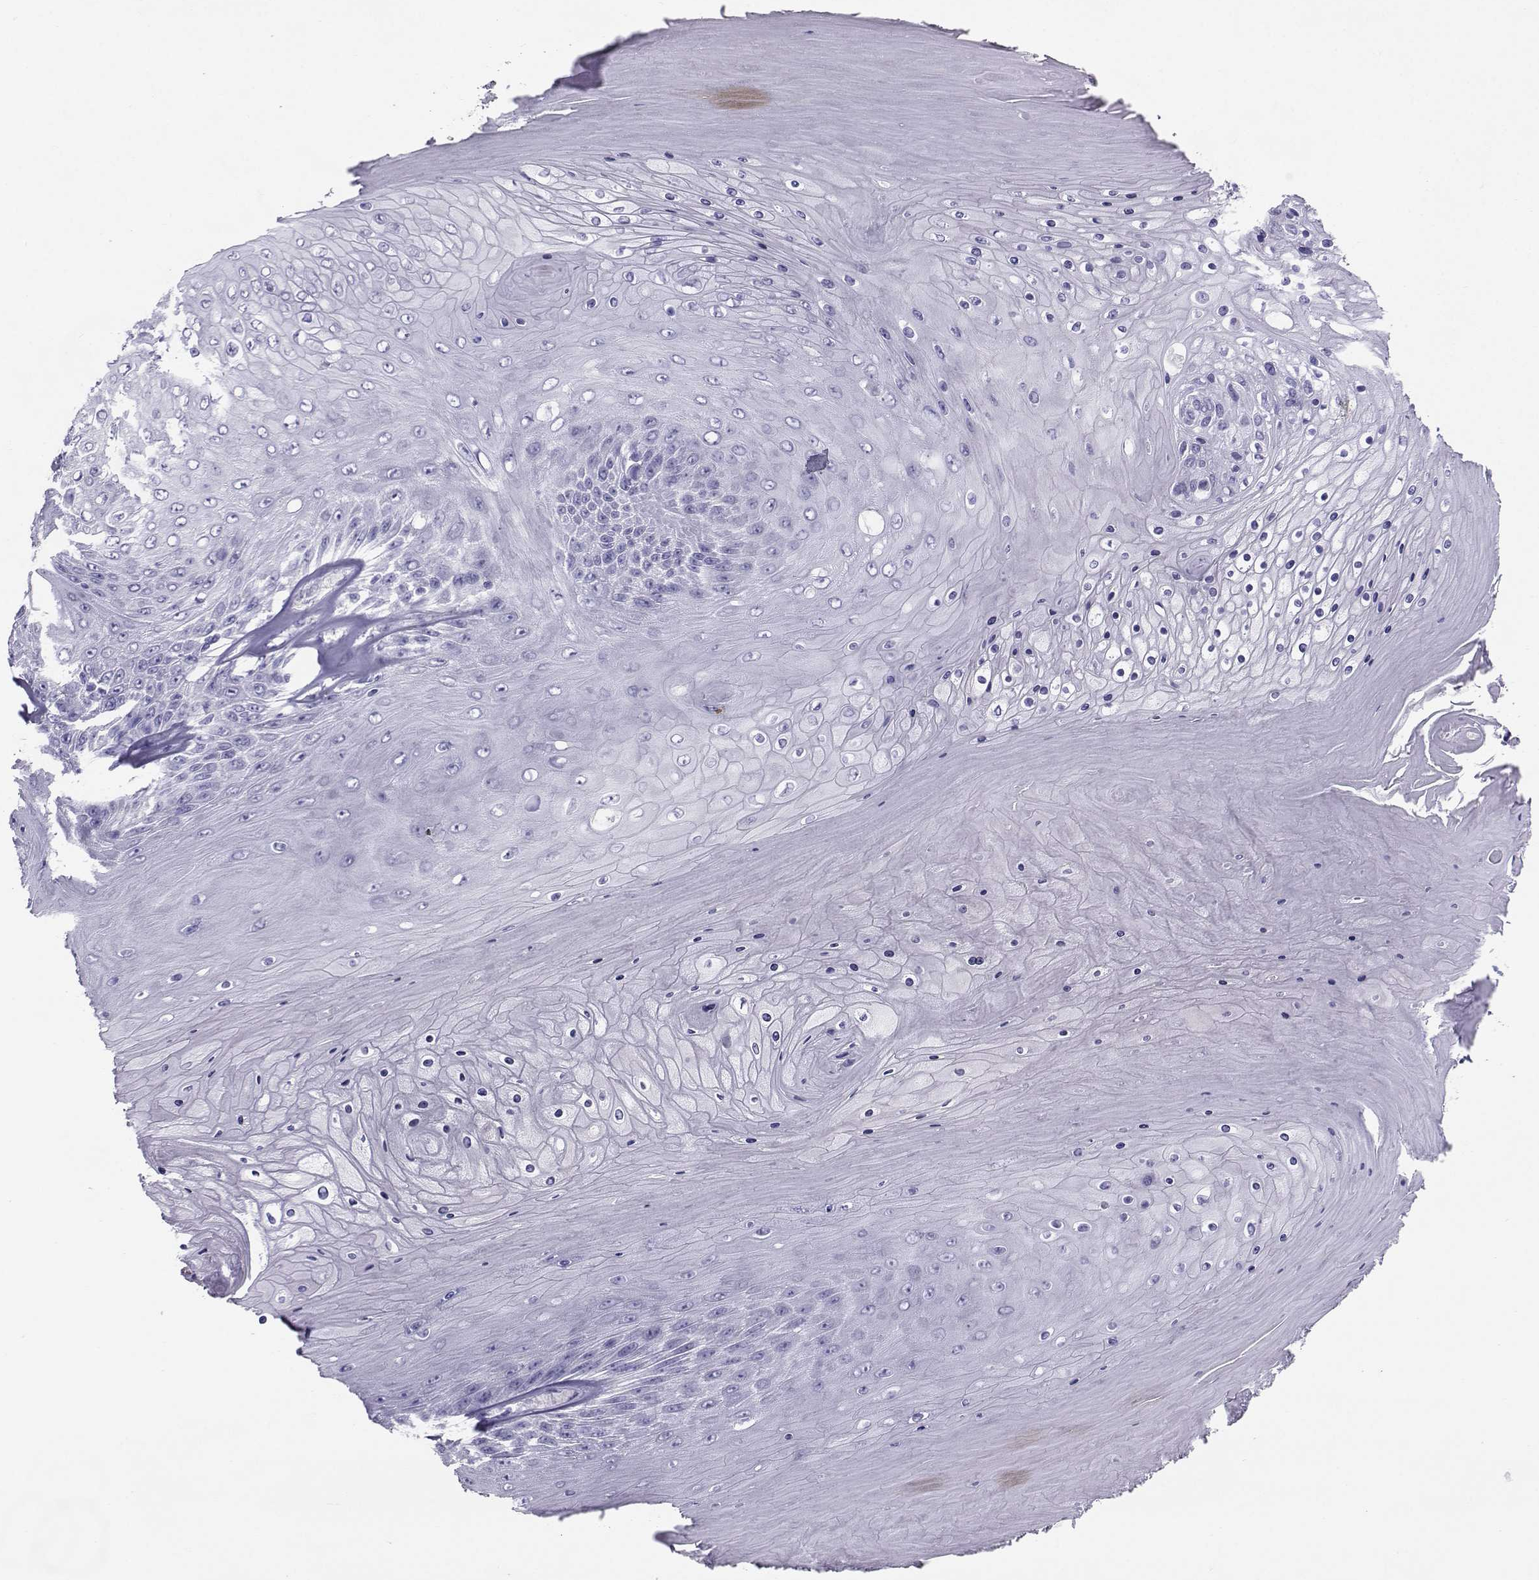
{"staining": {"intensity": "negative", "quantity": "none", "location": "none"}, "tissue": "skin cancer", "cell_type": "Tumor cells", "image_type": "cancer", "snomed": [{"axis": "morphology", "description": "Squamous cell carcinoma, NOS"}, {"axis": "topography", "description": "Skin"}], "caption": "IHC image of skin squamous cell carcinoma stained for a protein (brown), which shows no positivity in tumor cells.", "gene": "PGK1", "patient": {"sex": "male", "age": 62}}